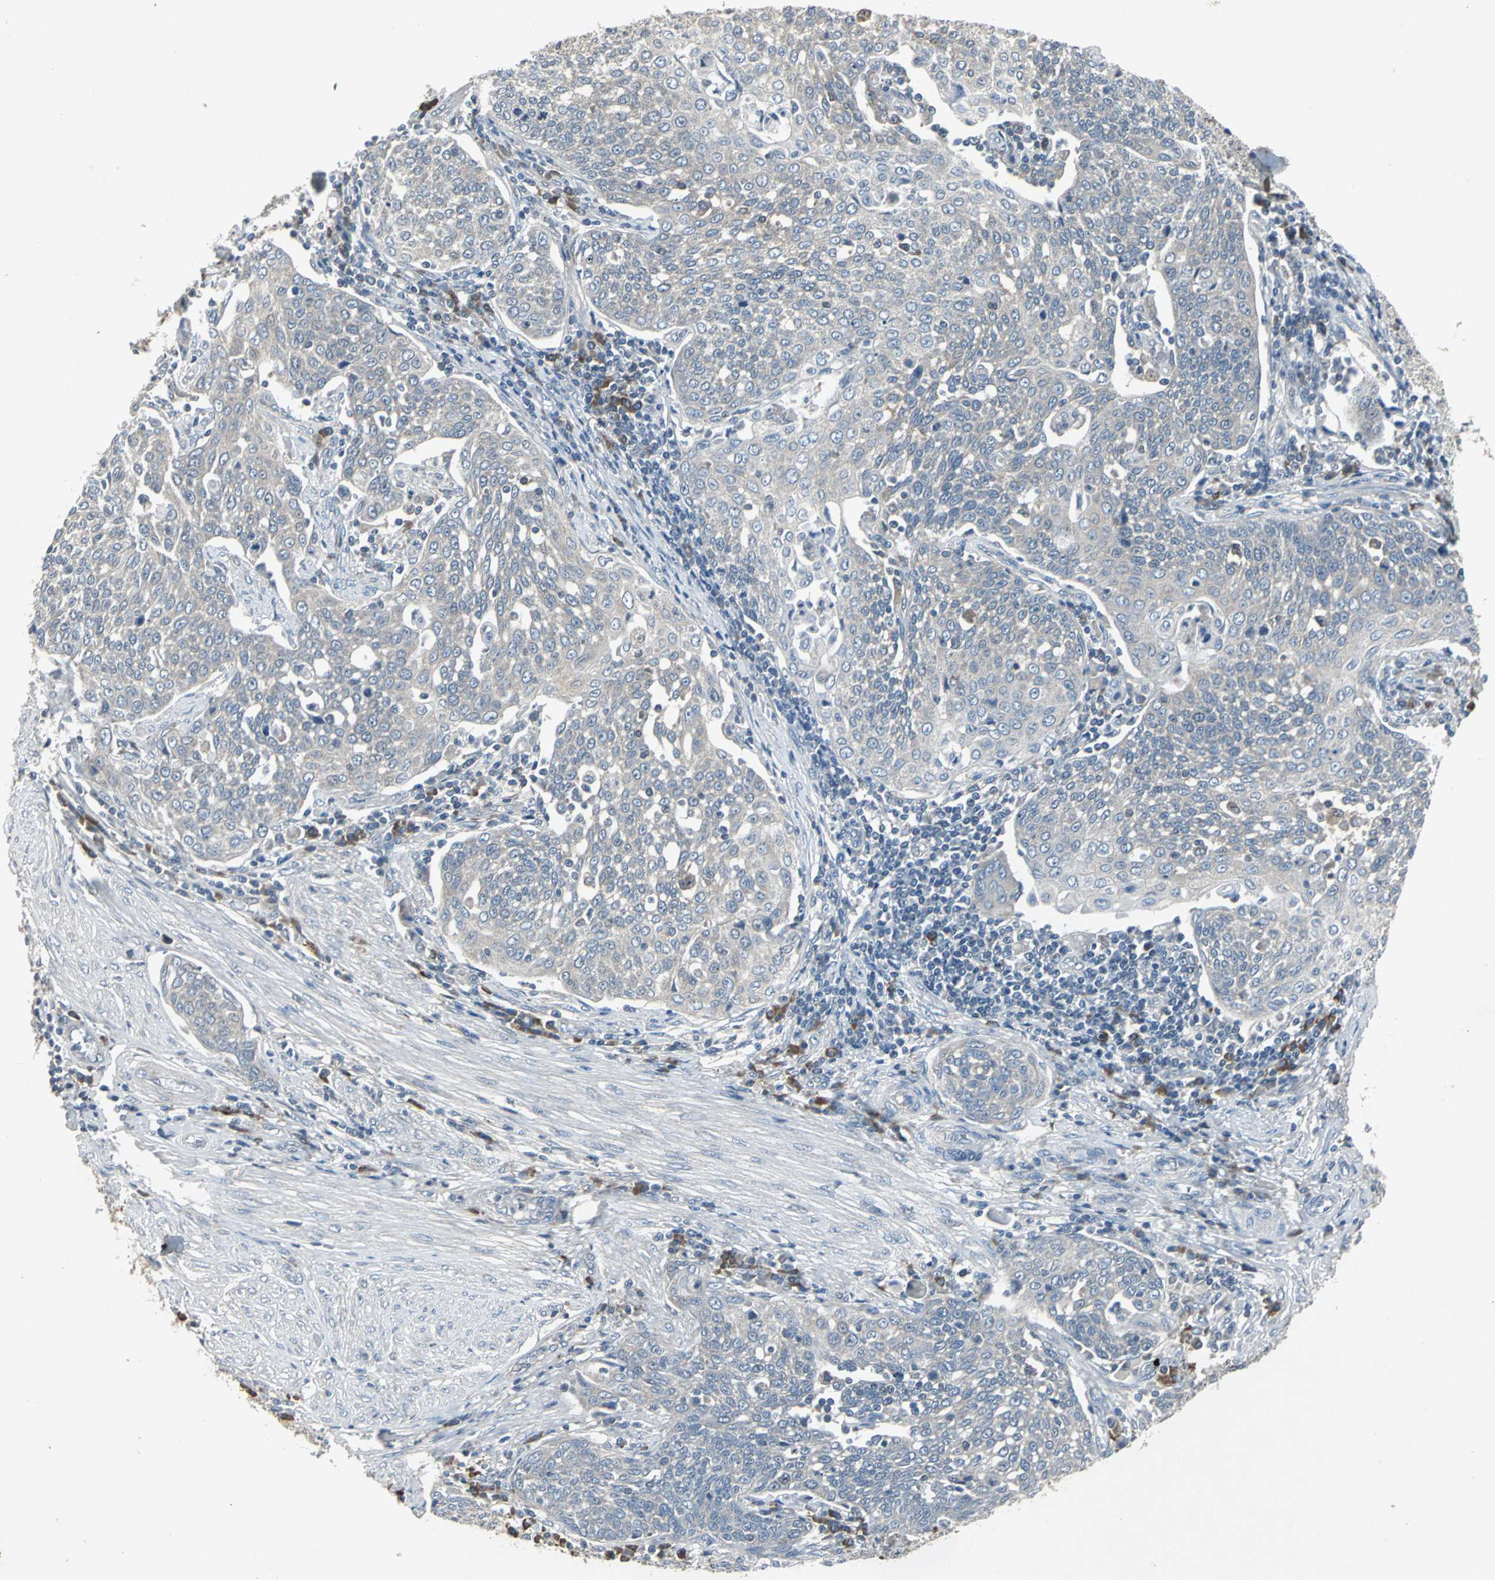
{"staining": {"intensity": "negative", "quantity": "none", "location": "none"}, "tissue": "cervical cancer", "cell_type": "Tumor cells", "image_type": "cancer", "snomed": [{"axis": "morphology", "description": "Squamous cell carcinoma, NOS"}, {"axis": "topography", "description": "Cervix"}], "caption": "Histopathology image shows no protein staining in tumor cells of squamous cell carcinoma (cervical) tissue.", "gene": "SLC2A13", "patient": {"sex": "female", "age": 34}}